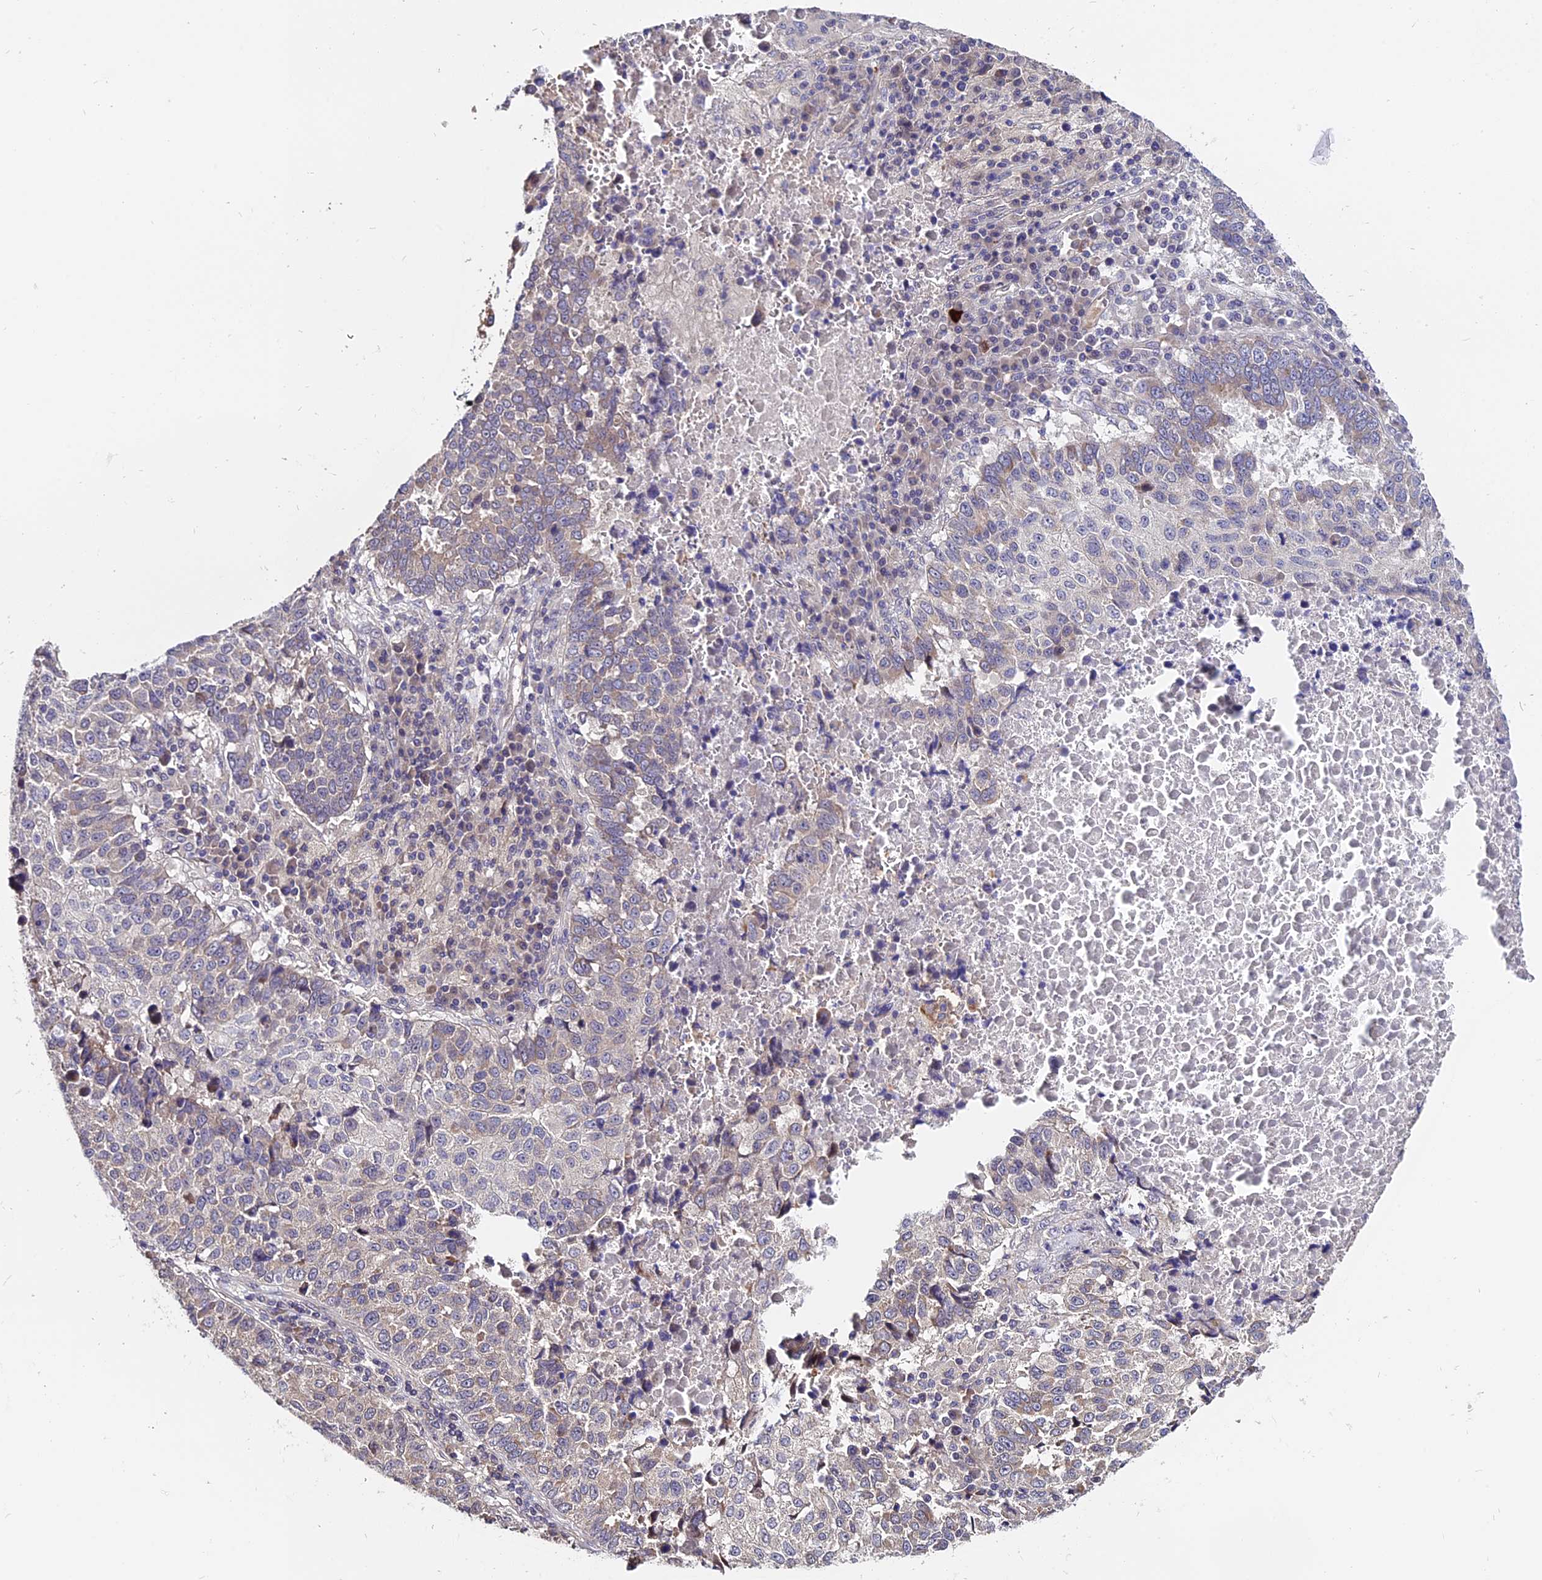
{"staining": {"intensity": "weak", "quantity": "<25%", "location": "cytoplasmic/membranous"}, "tissue": "lung cancer", "cell_type": "Tumor cells", "image_type": "cancer", "snomed": [{"axis": "morphology", "description": "Squamous cell carcinoma, NOS"}, {"axis": "topography", "description": "Lung"}], "caption": "A high-resolution photomicrograph shows immunohistochemistry (IHC) staining of squamous cell carcinoma (lung), which reveals no significant staining in tumor cells.", "gene": "TRMT1", "patient": {"sex": "male", "age": 73}}